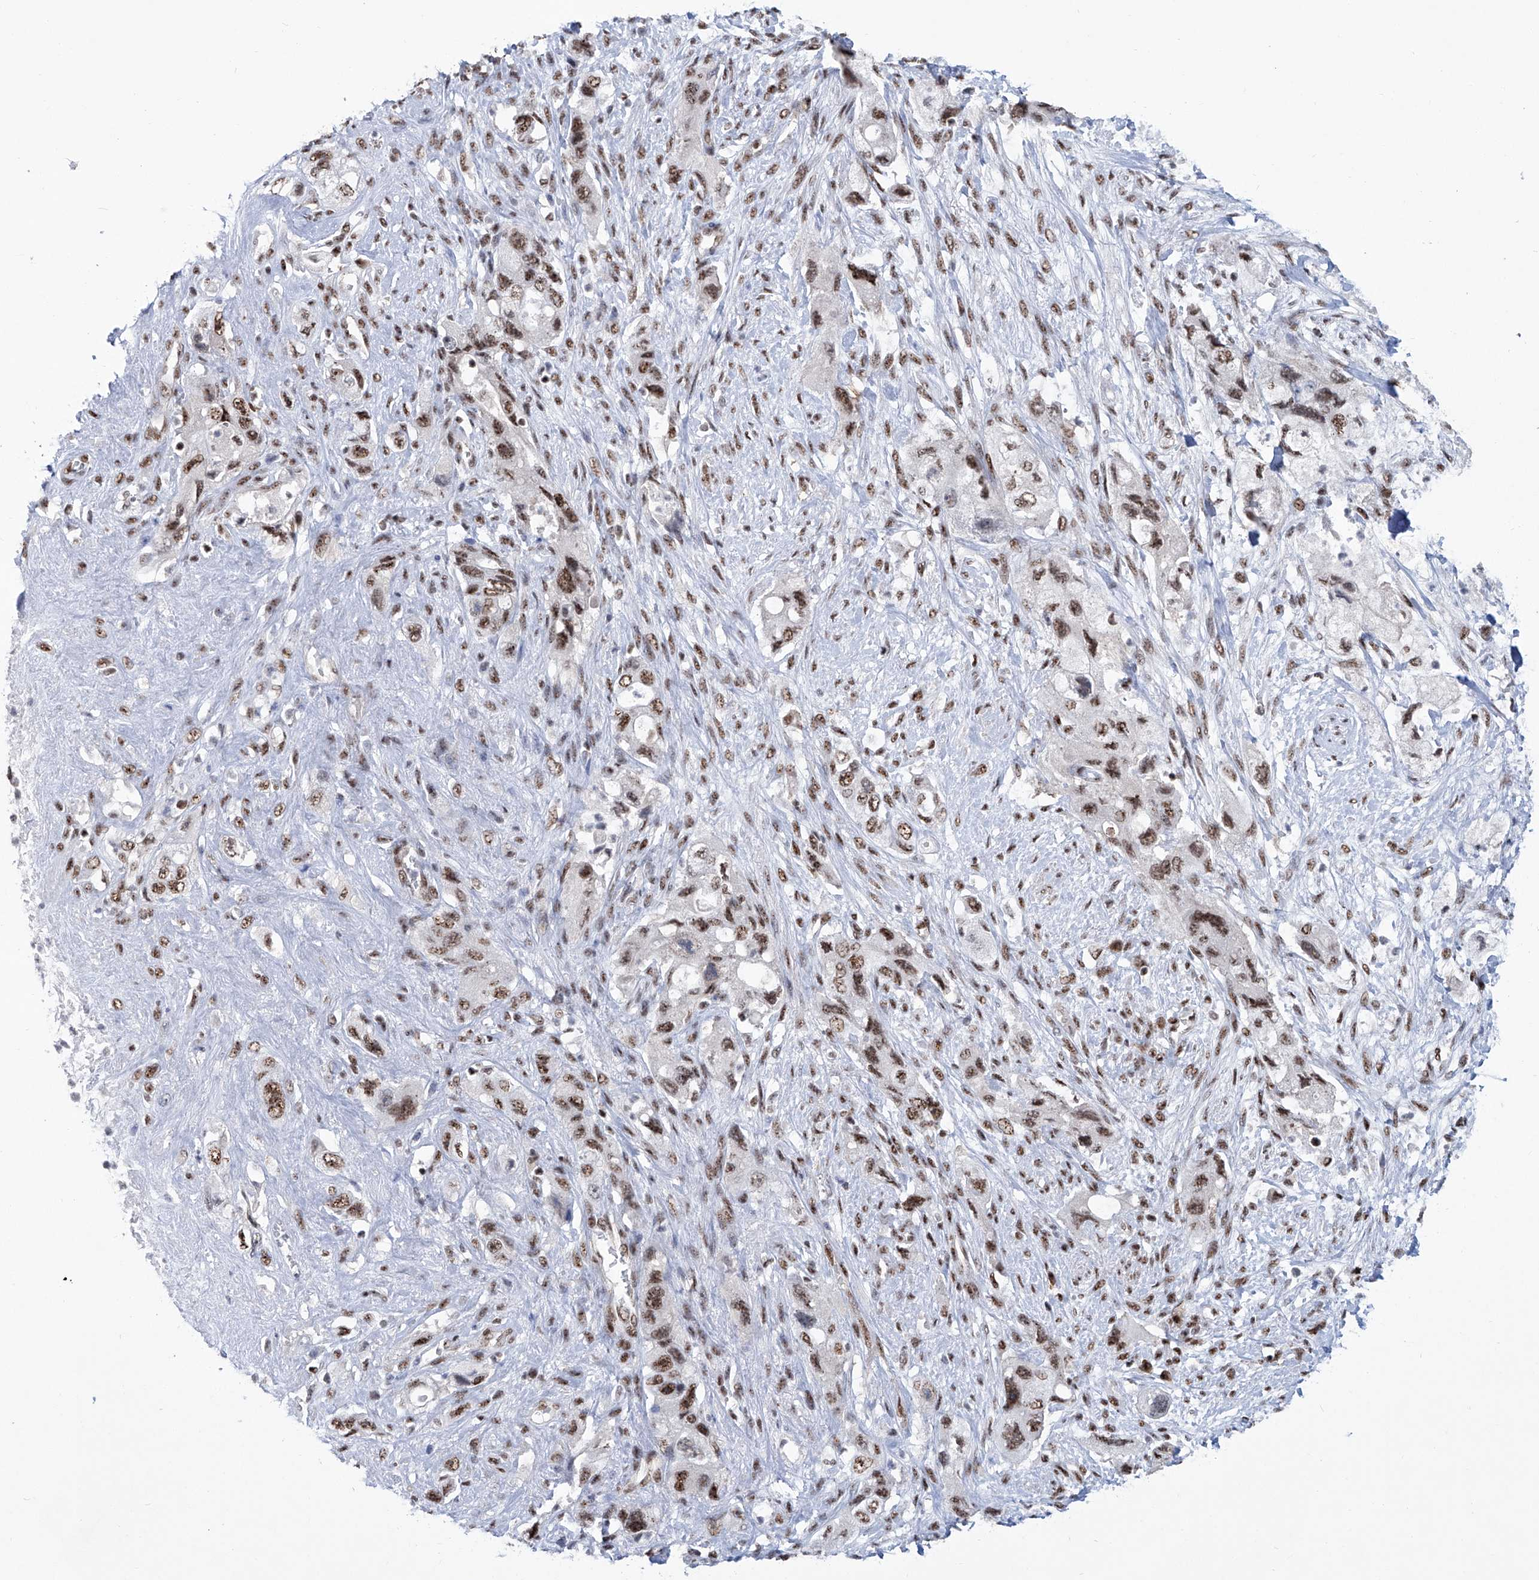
{"staining": {"intensity": "moderate", "quantity": ">75%", "location": "nuclear"}, "tissue": "pancreatic cancer", "cell_type": "Tumor cells", "image_type": "cancer", "snomed": [{"axis": "morphology", "description": "Adenocarcinoma, NOS"}, {"axis": "topography", "description": "Pancreas"}], "caption": "A brown stain labels moderate nuclear positivity of a protein in adenocarcinoma (pancreatic) tumor cells.", "gene": "FBXL4", "patient": {"sex": "female", "age": 73}}